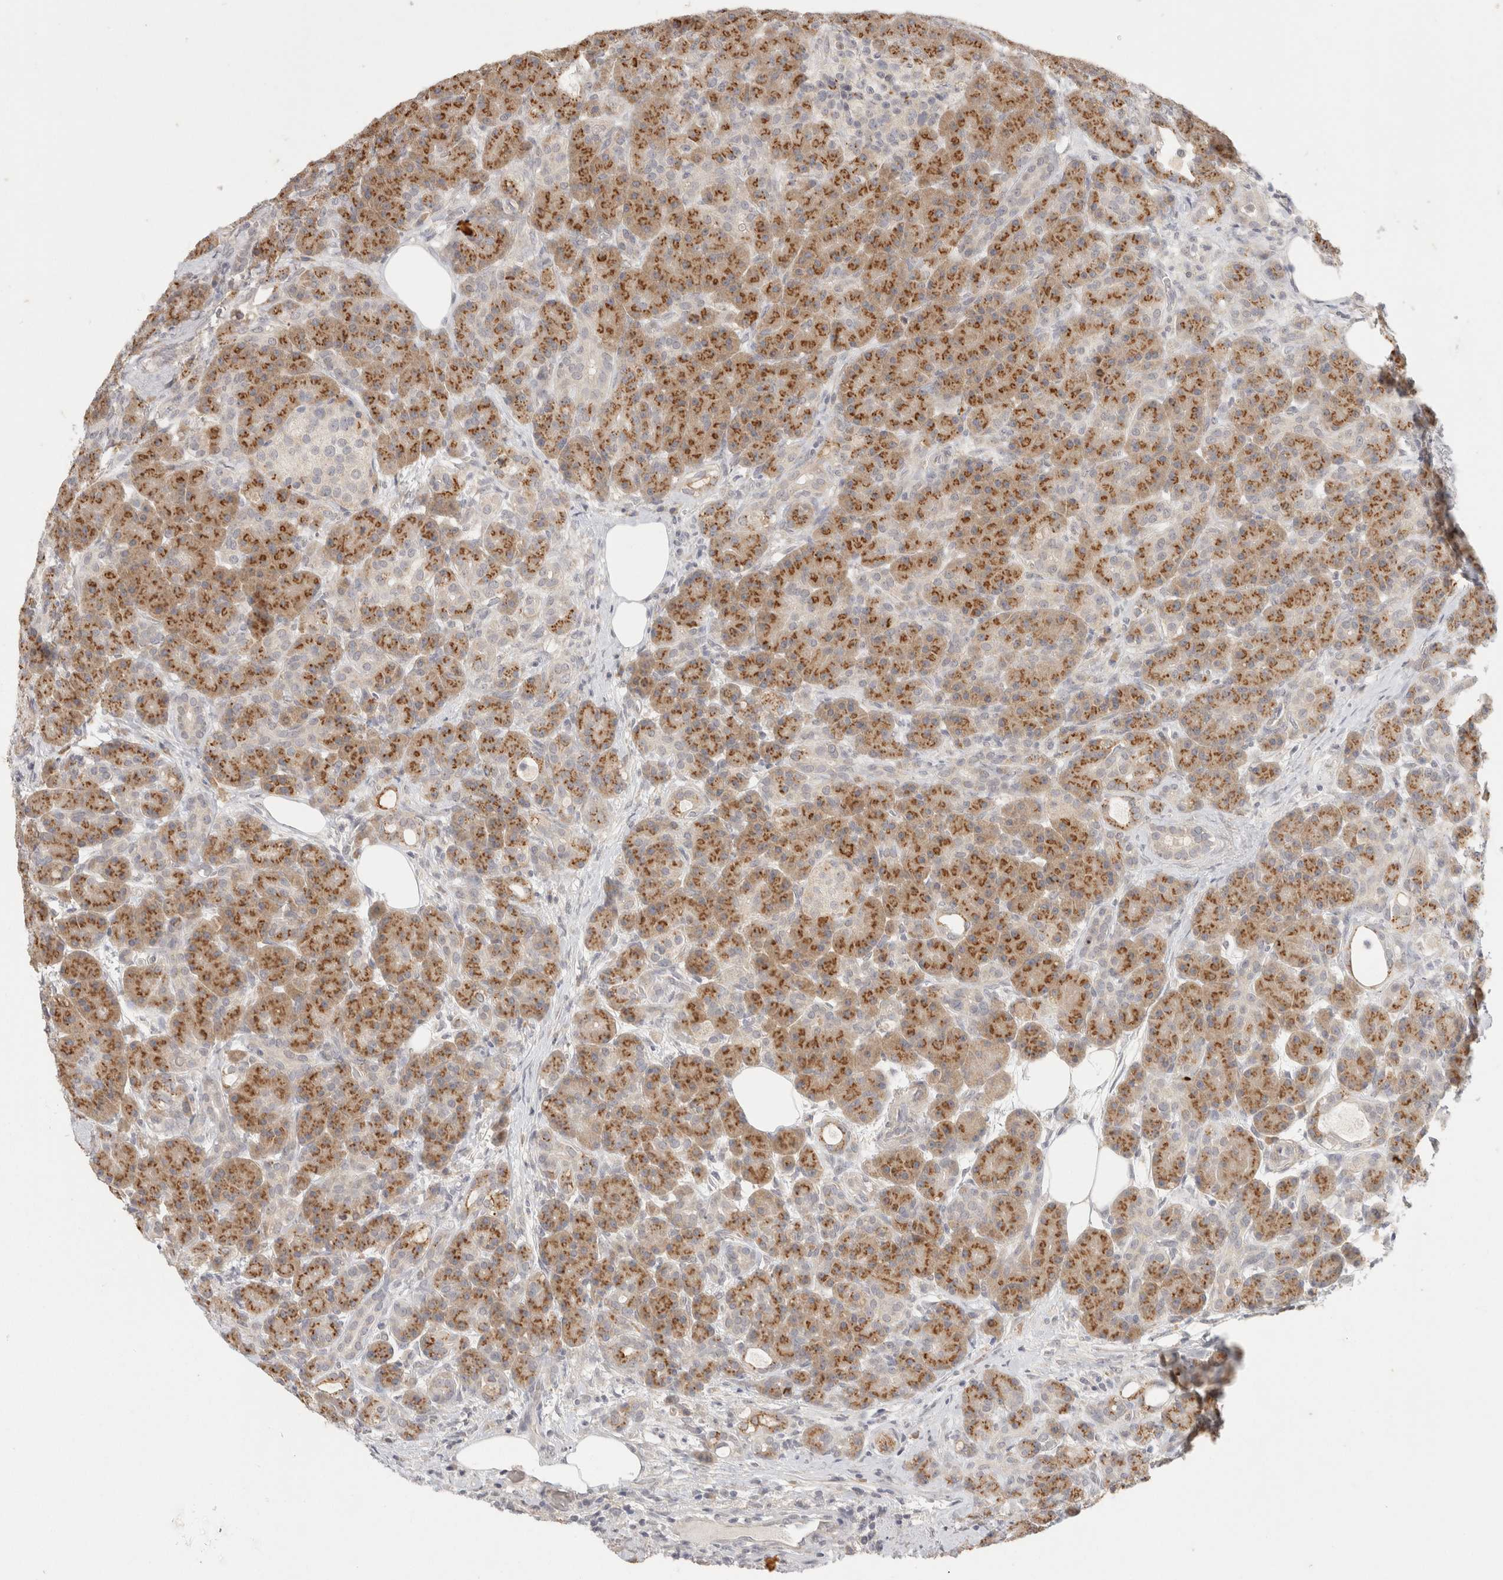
{"staining": {"intensity": "moderate", "quantity": ">75%", "location": "cytoplasmic/membranous"}, "tissue": "pancreas", "cell_type": "Exocrine glandular cells", "image_type": "normal", "snomed": [{"axis": "morphology", "description": "Normal tissue, NOS"}, {"axis": "topography", "description": "Pancreas"}], "caption": "Human pancreas stained for a protein (brown) exhibits moderate cytoplasmic/membranous positive positivity in approximately >75% of exocrine glandular cells.", "gene": "CHRM4", "patient": {"sex": "male", "age": 63}}